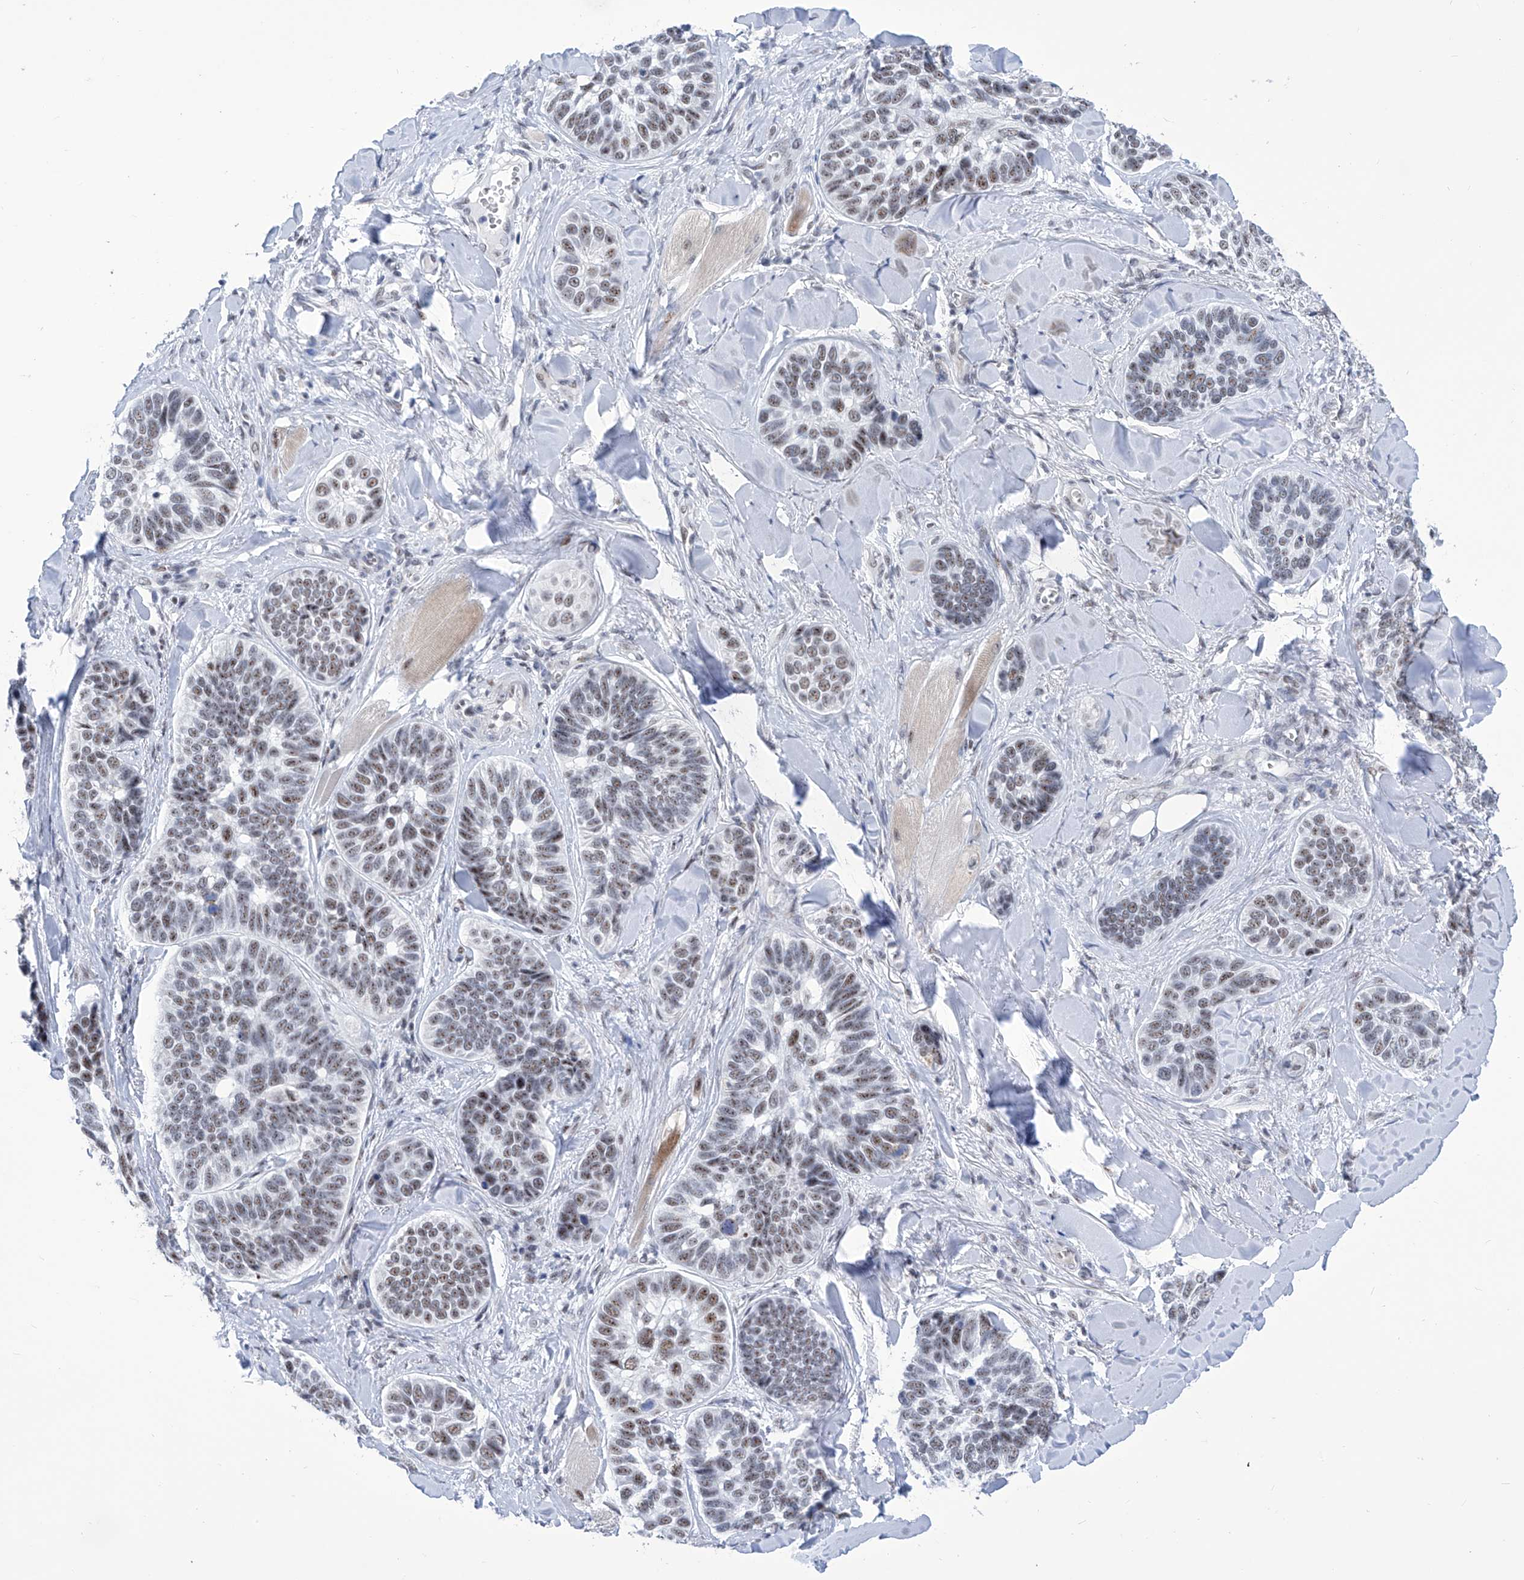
{"staining": {"intensity": "moderate", "quantity": ">75%", "location": "nuclear"}, "tissue": "skin cancer", "cell_type": "Tumor cells", "image_type": "cancer", "snomed": [{"axis": "morphology", "description": "Basal cell carcinoma"}, {"axis": "topography", "description": "Skin"}], "caption": "Immunohistochemistry (IHC) (DAB) staining of human skin cancer (basal cell carcinoma) shows moderate nuclear protein positivity in approximately >75% of tumor cells. Immunohistochemistry (IHC) stains the protein of interest in brown and the nuclei are stained blue.", "gene": "SART1", "patient": {"sex": "male", "age": 62}}